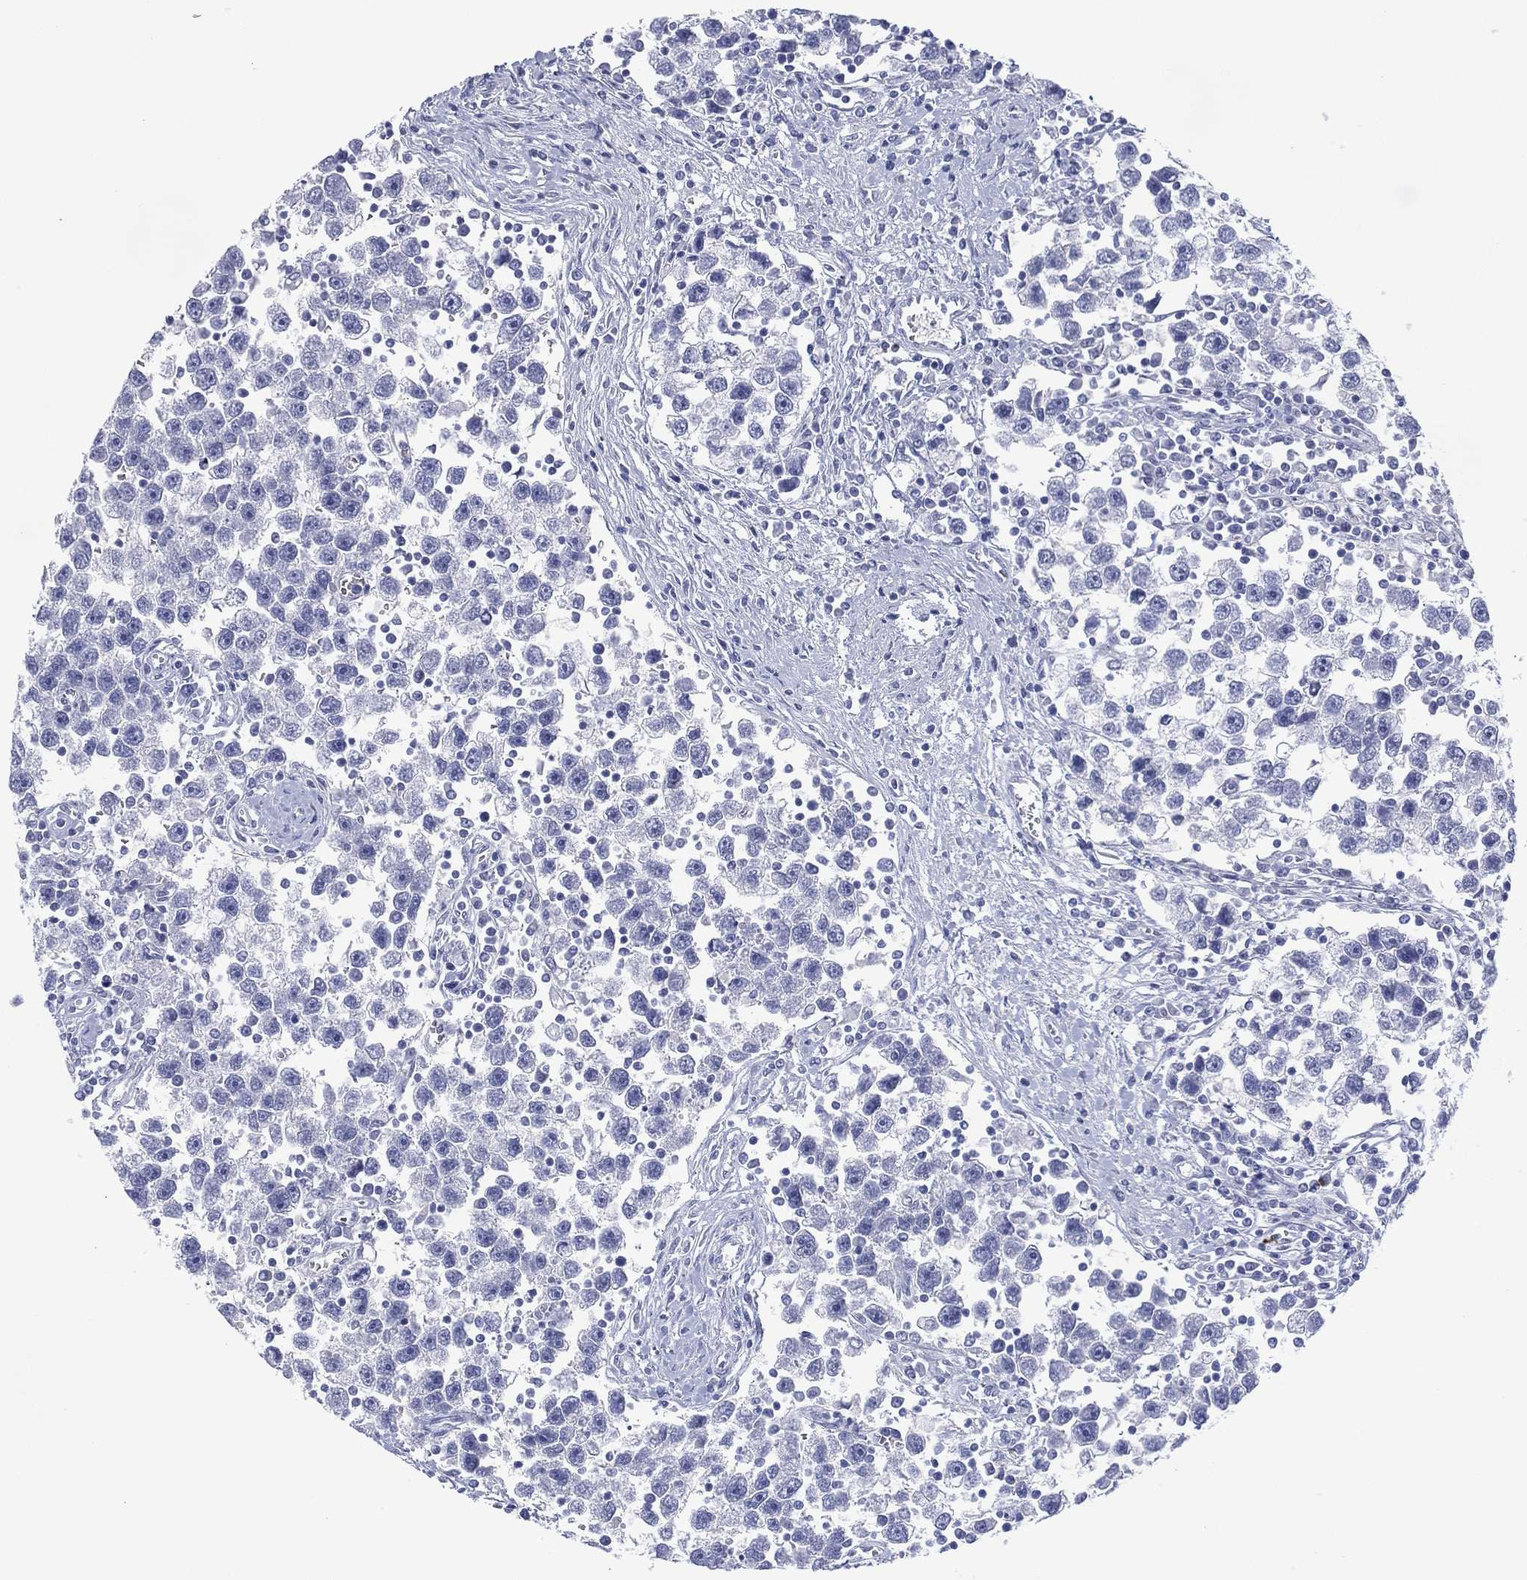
{"staining": {"intensity": "negative", "quantity": "none", "location": "none"}, "tissue": "testis cancer", "cell_type": "Tumor cells", "image_type": "cancer", "snomed": [{"axis": "morphology", "description": "Seminoma, NOS"}, {"axis": "topography", "description": "Testis"}], "caption": "This is a micrograph of IHC staining of testis cancer (seminoma), which shows no positivity in tumor cells. (DAB IHC visualized using brightfield microscopy, high magnification).", "gene": "DSG1", "patient": {"sex": "male", "age": 30}}